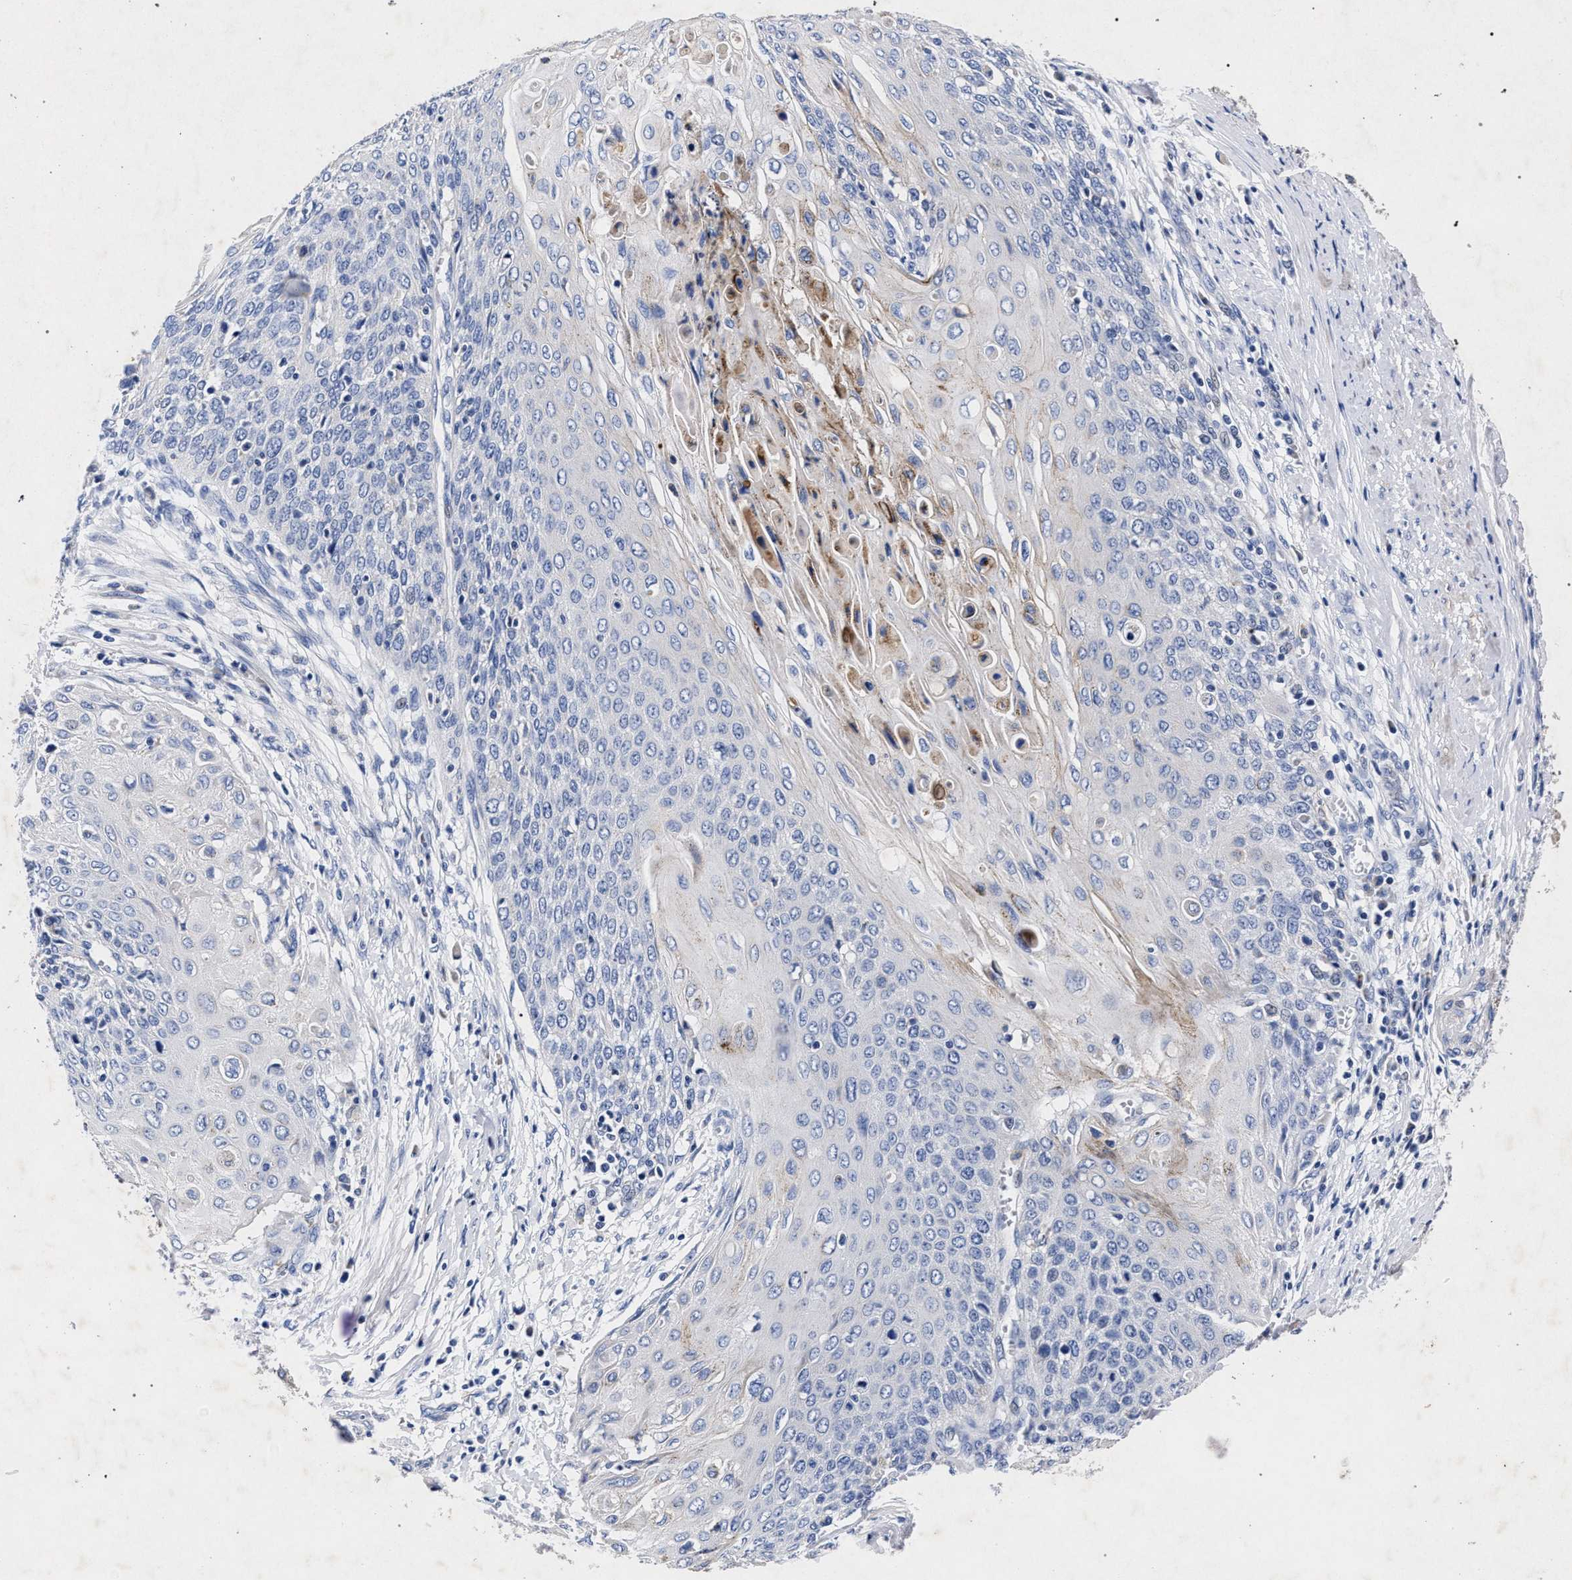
{"staining": {"intensity": "negative", "quantity": "none", "location": "none"}, "tissue": "cervical cancer", "cell_type": "Tumor cells", "image_type": "cancer", "snomed": [{"axis": "morphology", "description": "Squamous cell carcinoma, NOS"}, {"axis": "topography", "description": "Cervix"}], "caption": "This photomicrograph is of cervical cancer stained with IHC to label a protein in brown with the nuclei are counter-stained blue. There is no expression in tumor cells.", "gene": "HSD17B14", "patient": {"sex": "female", "age": 39}}